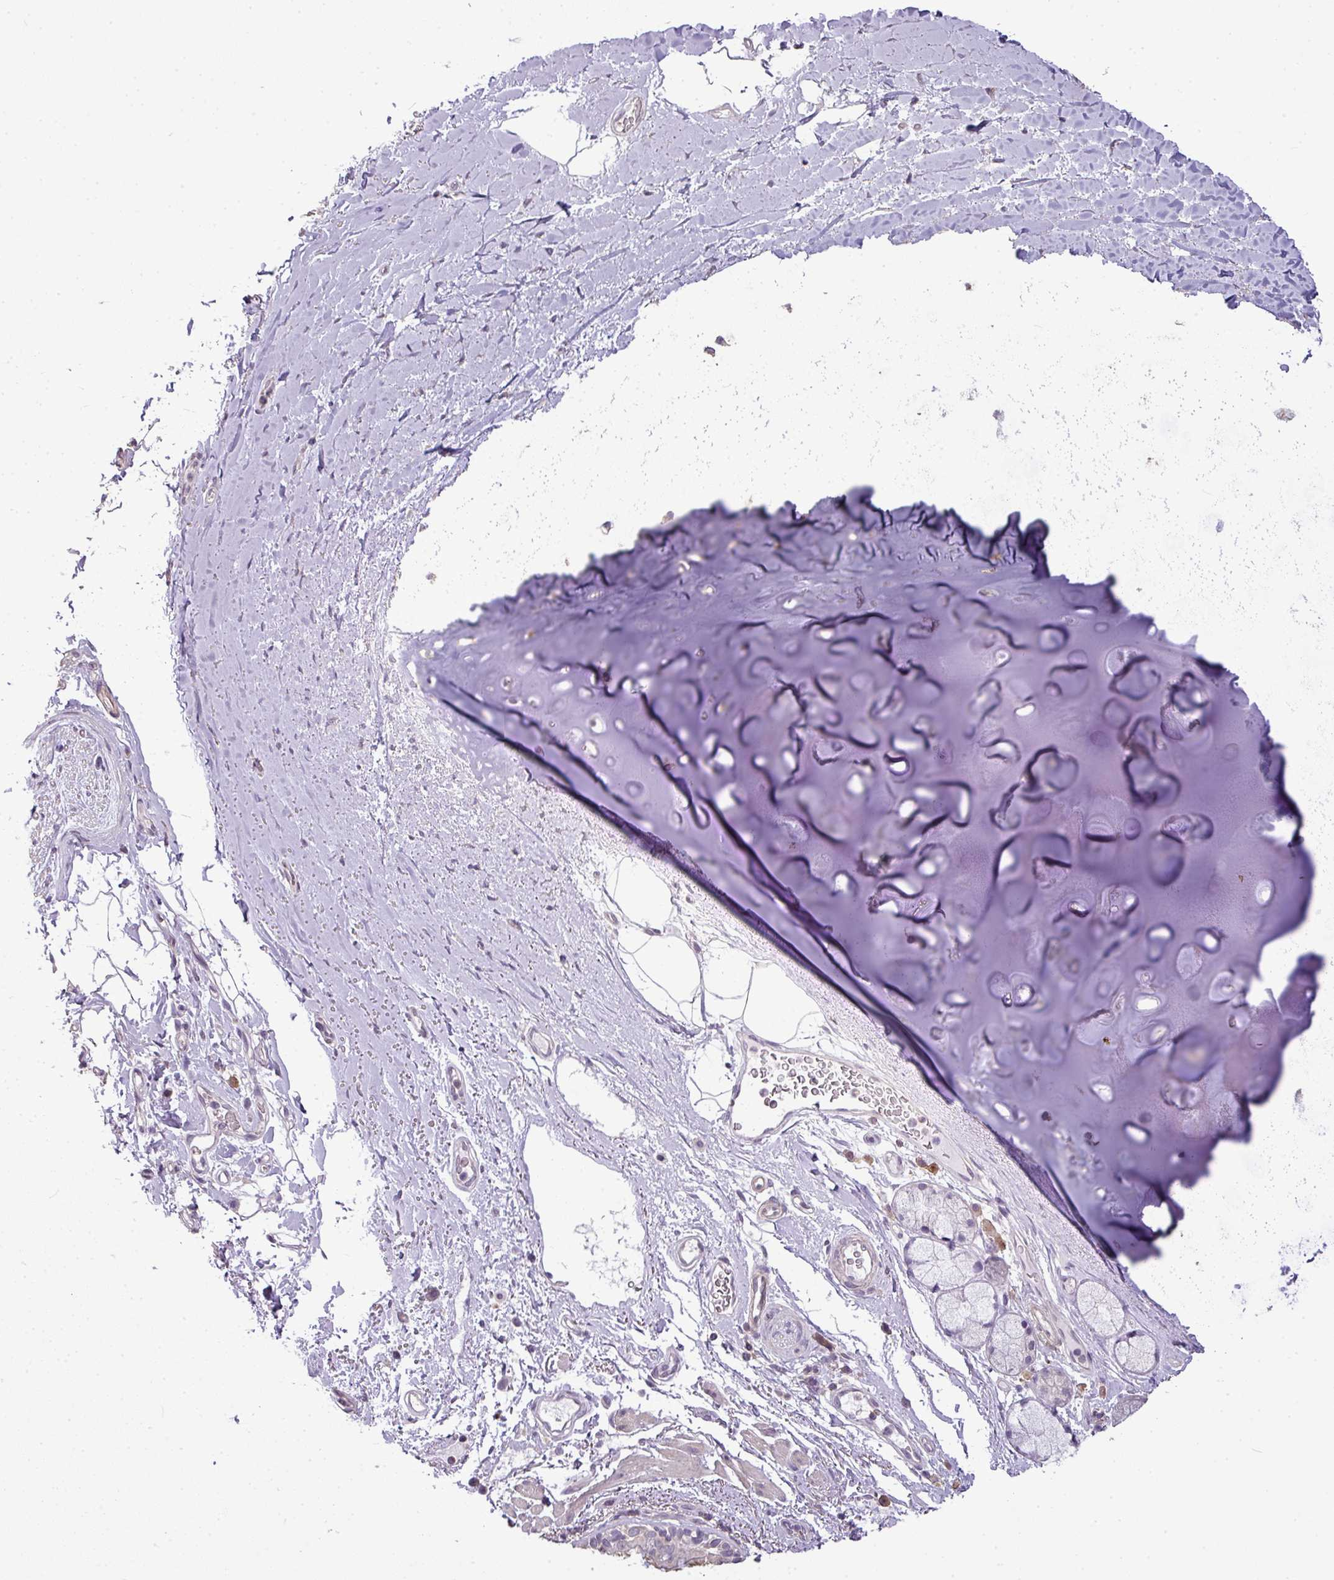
{"staining": {"intensity": "negative", "quantity": "none", "location": "none"}, "tissue": "adipose tissue", "cell_type": "Adipocytes", "image_type": "normal", "snomed": [{"axis": "morphology", "description": "Normal tissue, NOS"}, {"axis": "topography", "description": "Cartilage tissue"}, {"axis": "topography", "description": "Bronchus"}], "caption": "High power microscopy histopathology image of an immunohistochemistry (IHC) photomicrograph of normal adipose tissue, revealing no significant staining in adipocytes. (DAB immunohistochemistry, high magnification).", "gene": "LY9", "patient": {"sex": "female", "age": 72}}